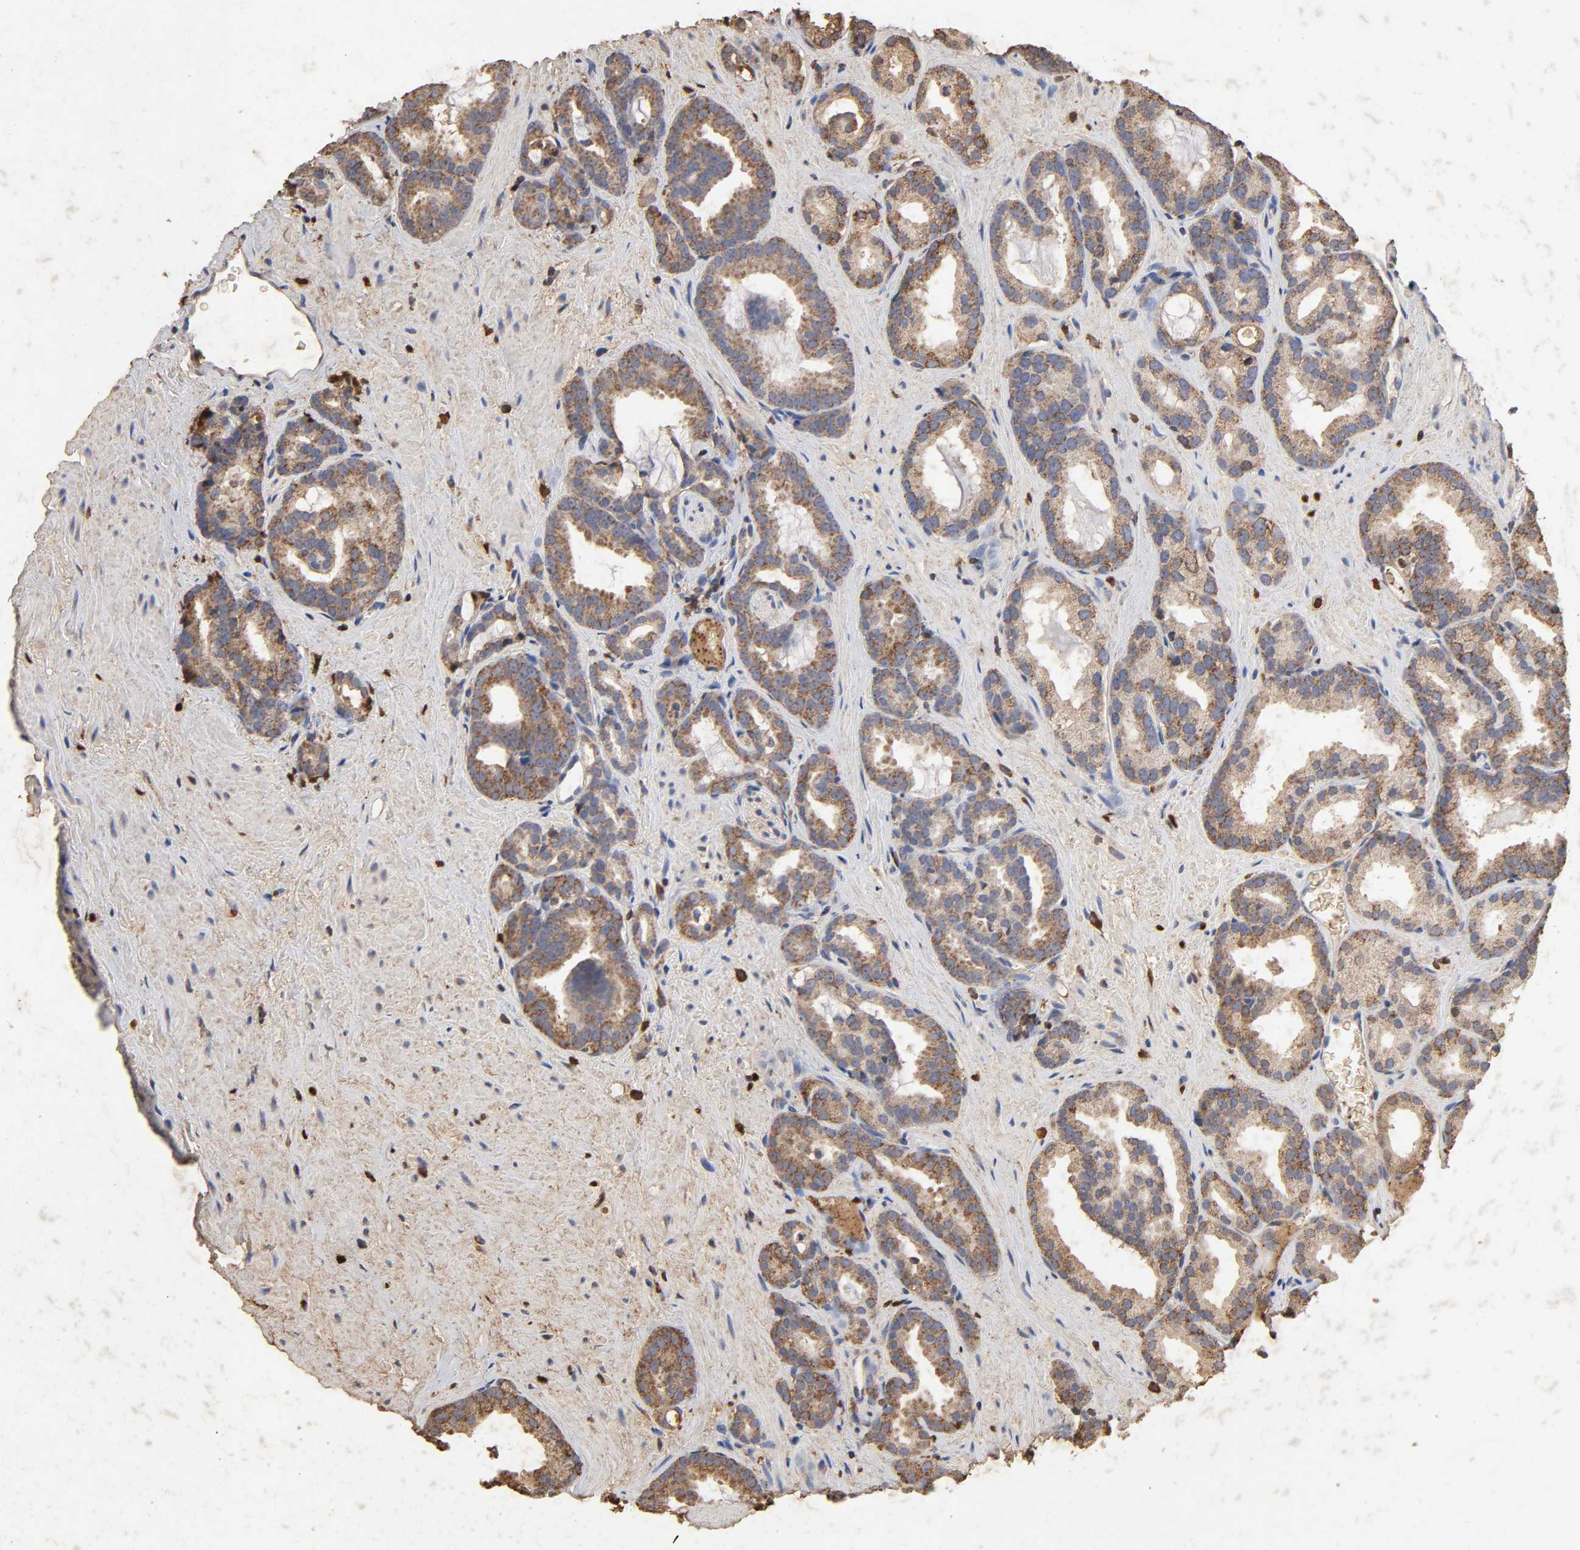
{"staining": {"intensity": "strong", "quantity": ">75%", "location": "cytoplasmic/membranous"}, "tissue": "prostate cancer", "cell_type": "Tumor cells", "image_type": "cancer", "snomed": [{"axis": "morphology", "description": "Adenocarcinoma, Low grade"}, {"axis": "topography", "description": "Prostate"}], "caption": "Tumor cells exhibit high levels of strong cytoplasmic/membranous positivity in approximately >75% of cells in low-grade adenocarcinoma (prostate).", "gene": "CYCS", "patient": {"sex": "male", "age": 63}}